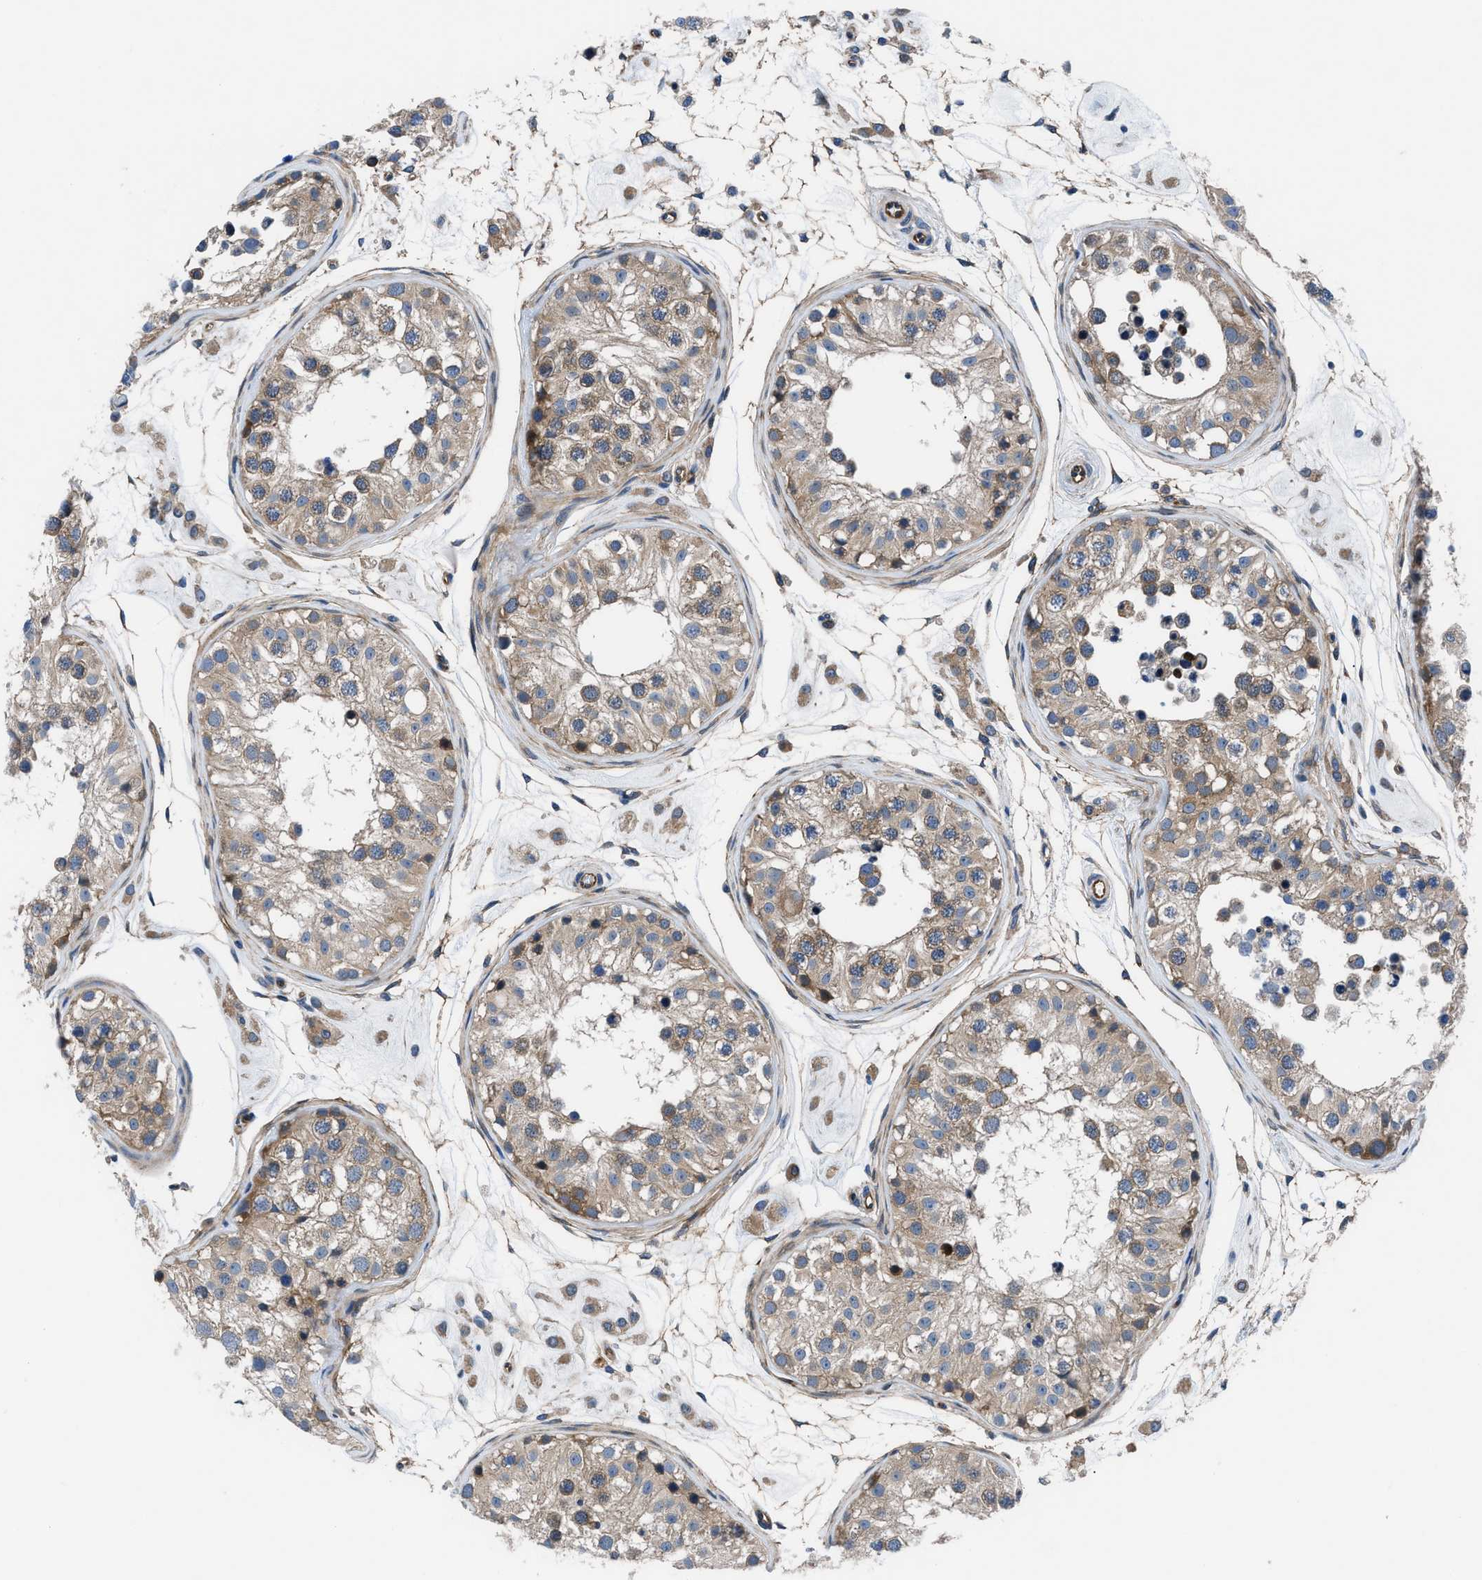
{"staining": {"intensity": "moderate", "quantity": ">75%", "location": "cytoplasmic/membranous"}, "tissue": "testis", "cell_type": "Cells in seminiferous ducts", "image_type": "normal", "snomed": [{"axis": "morphology", "description": "Normal tissue, NOS"}, {"axis": "morphology", "description": "Adenocarcinoma, metastatic, NOS"}, {"axis": "topography", "description": "Testis"}], "caption": "An IHC histopathology image of unremarkable tissue is shown. Protein staining in brown labels moderate cytoplasmic/membranous positivity in testis within cells in seminiferous ducts.", "gene": "TRIP4", "patient": {"sex": "male", "age": 26}}